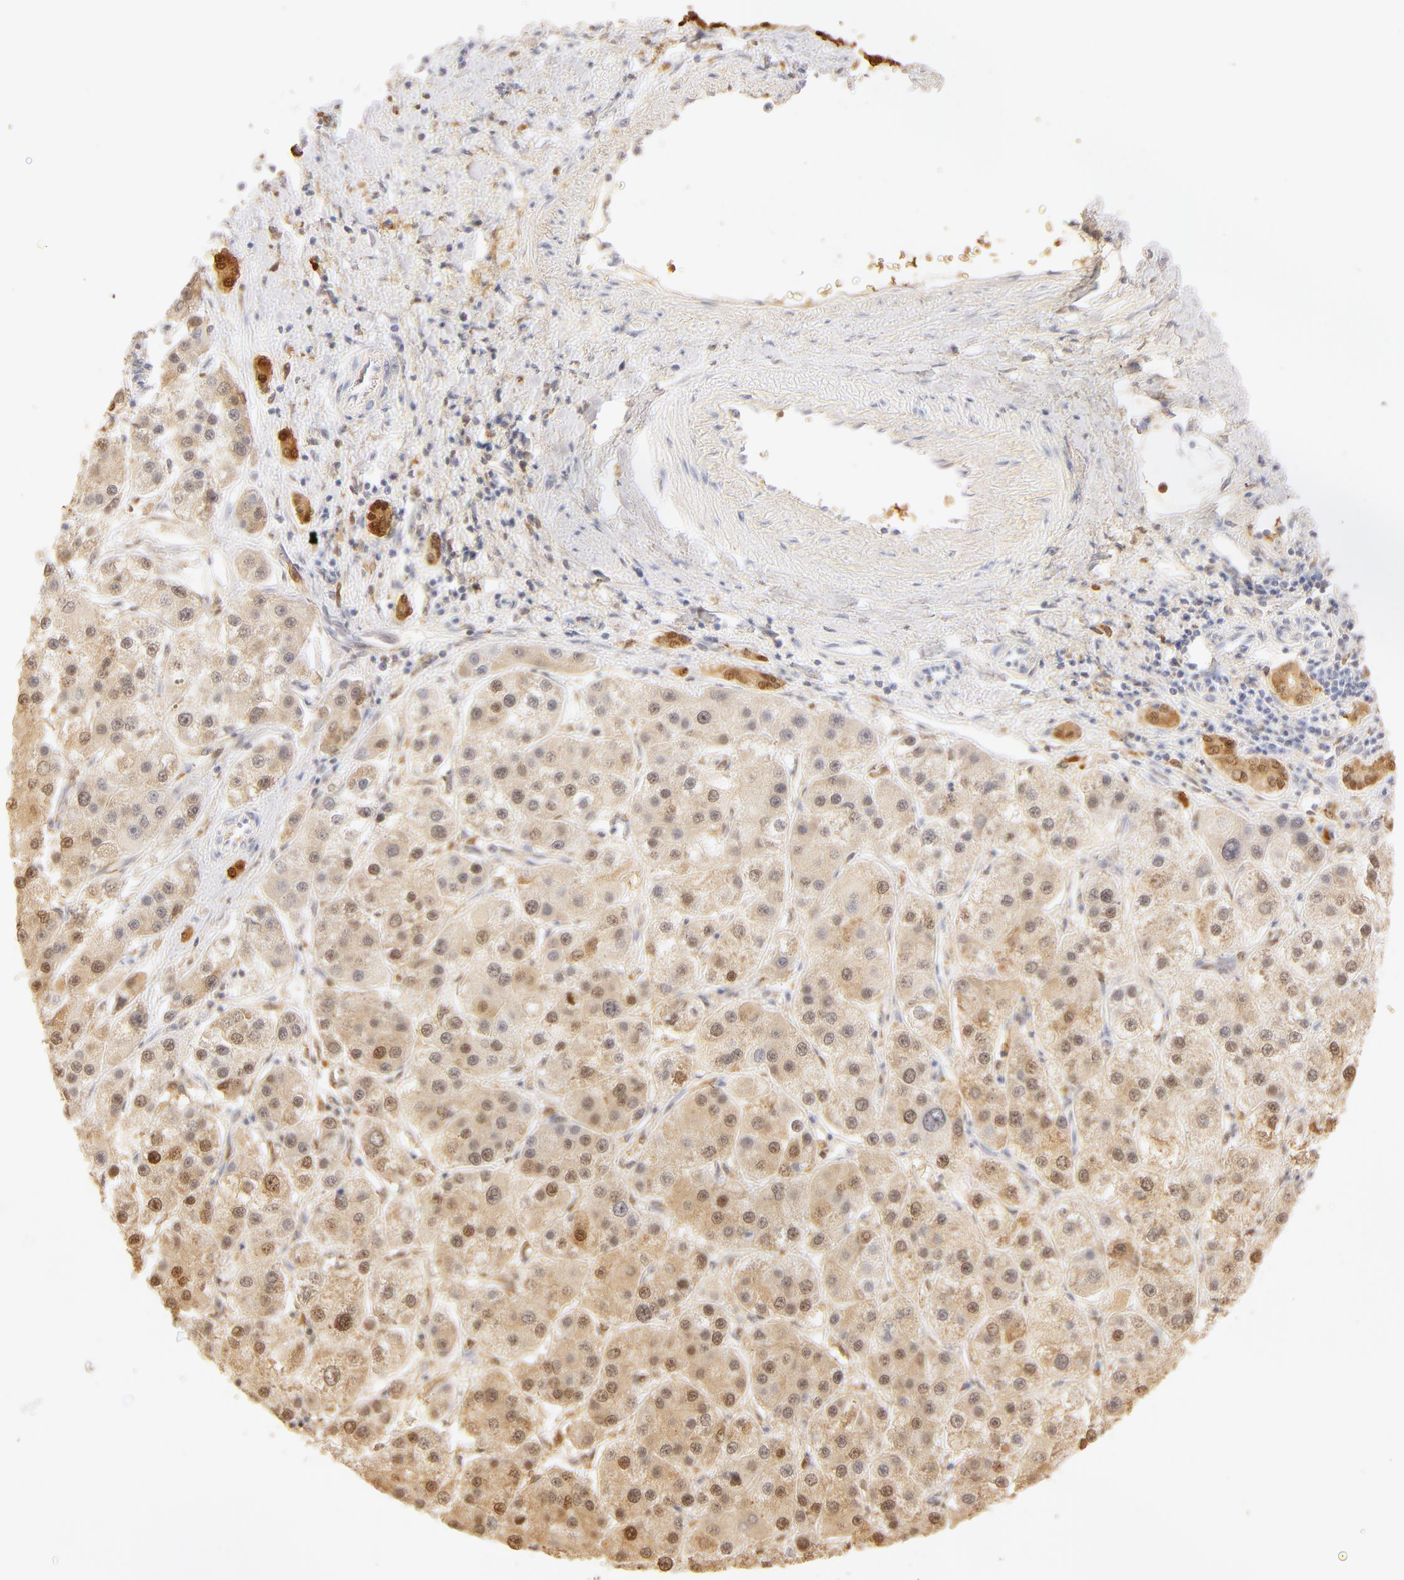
{"staining": {"intensity": "weak", "quantity": "<25%", "location": "nuclear"}, "tissue": "liver cancer", "cell_type": "Tumor cells", "image_type": "cancer", "snomed": [{"axis": "morphology", "description": "Carcinoma, Hepatocellular, NOS"}, {"axis": "topography", "description": "Liver"}], "caption": "Image shows no significant protein staining in tumor cells of liver cancer.", "gene": "CA2", "patient": {"sex": "female", "age": 85}}